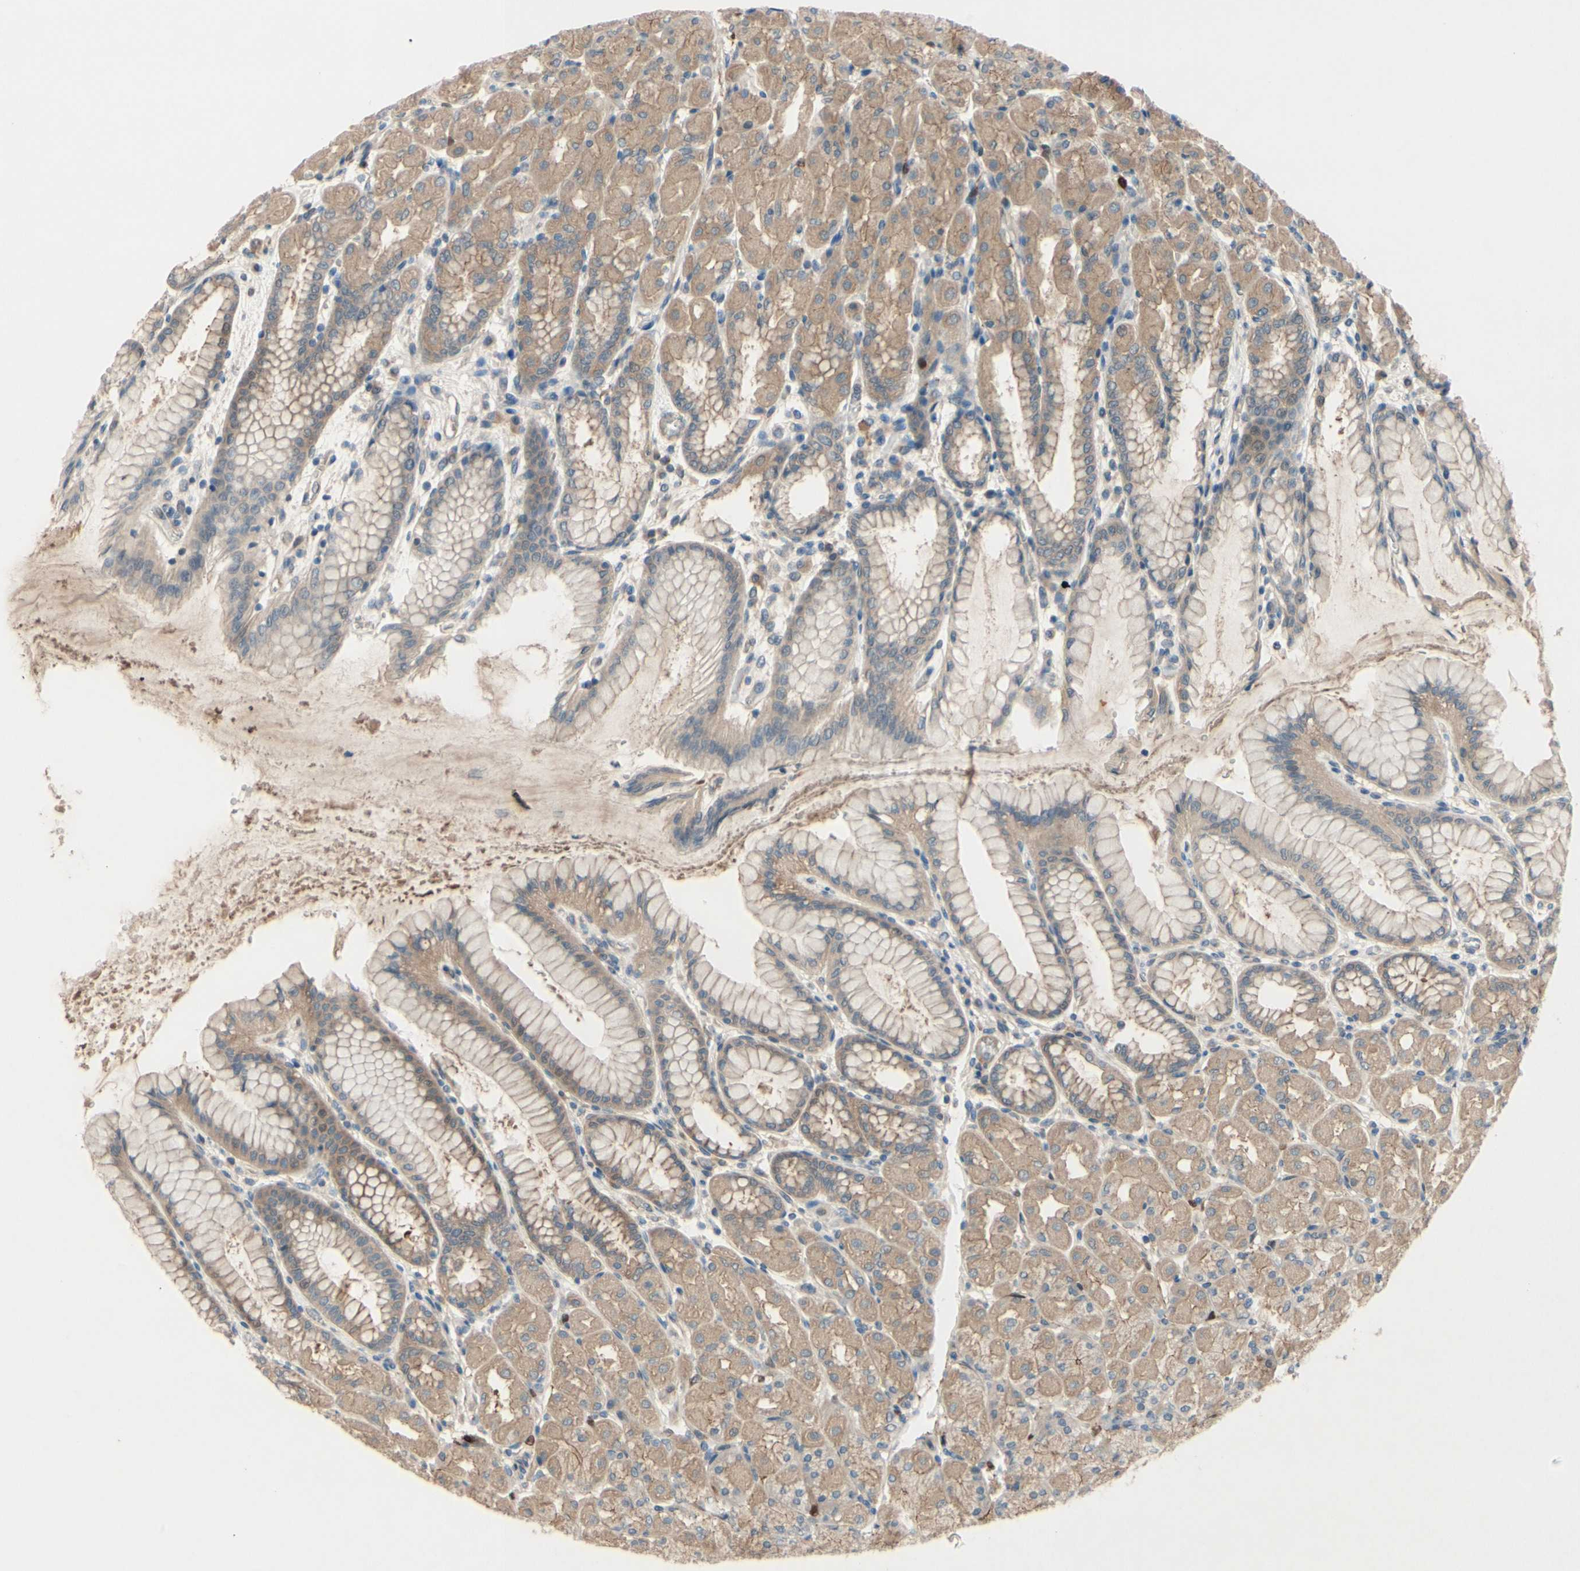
{"staining": {"intensity": "weak", "quantity": ">75%", "location": "cytoplasmic/membranous"}, "tissue": "stomach", "cell_type": "Glandular cells", "image_type": "normal", "snomed": [{"axis": "morphology", "description": "Normal tissue, NOS"}, {"axis": "topography", "description": "Stomach, upper"}], "caption": "IHC image of benign stomach: stomach stained using IHC shows low levels of weak protein expression localized specifically in the cytoplasmic/membranous of glandular cells, appearing as a cytoplasmic/membranous brown color.", "gene": "ICAM5", "patient": {"sex": "female", "age": 56}}